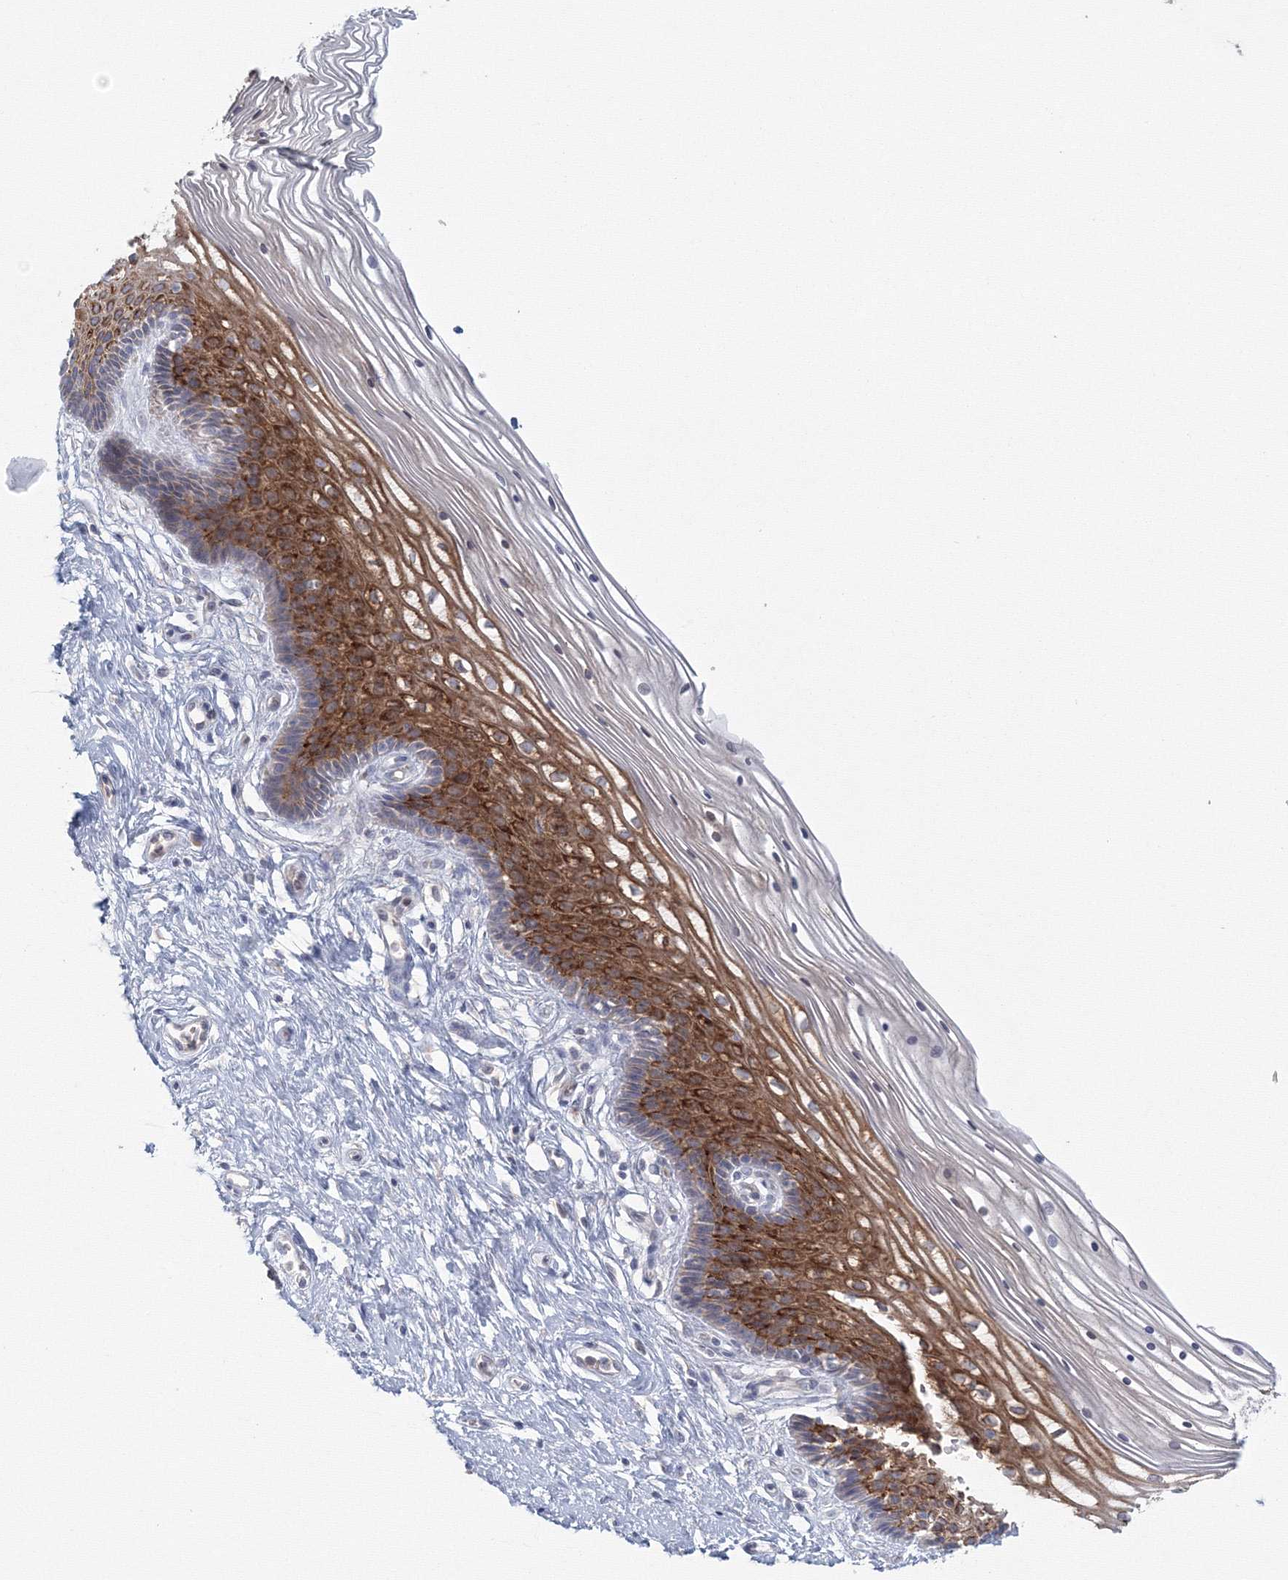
{"staining": {"intensity": "negative", "quantity": "none", "location": "none"}, "tissue": "cervix", "cell_type": "Glandular cells", "image_type": "normal", "snomed": [{"axis": "morphology", "description": "Normal tissue, NOS"}, {"axis": "topography", "description": "Cervix"}], "caption": "Image shows no protein staining in glandular cells of unremarkable cervix. (DAB (3,3'-diaminobenzidine) immunohistochemistry with hematoxylin counter stain).", "gene": "TACC2", "patient": {"sex": "female", "age": 33}}